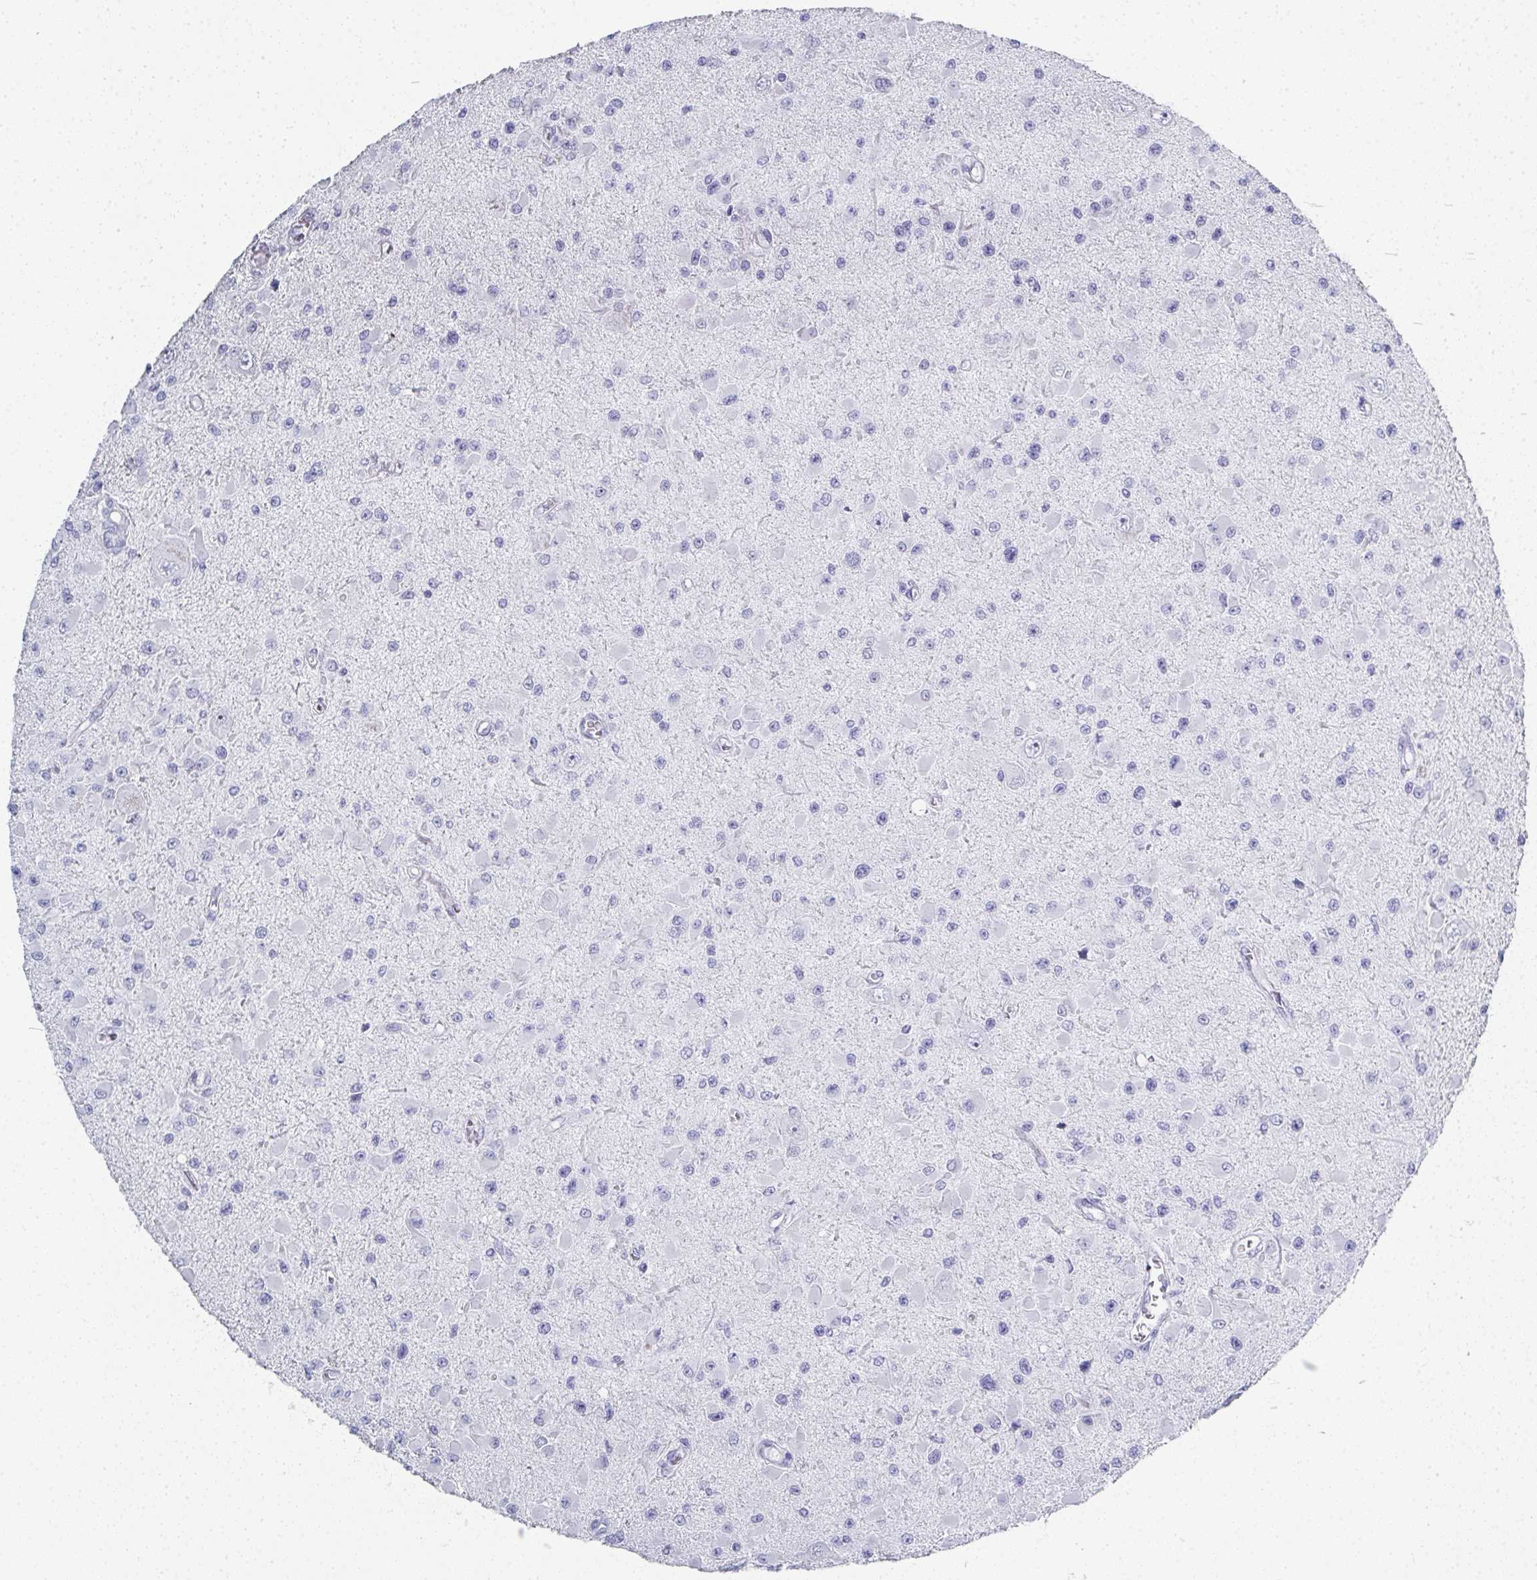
{"staining": {"intensity": "negative", "quantity": "none", "location": "none"}, "tissue": "glioma", "cell_type": "Tumor cells", "image_type": "cancer", "snomed": [{"axis": "morphology", "description": "Glioma, malignant, High grade"}, {"axis": "topography", "description": "Brain"}], "caption": "Micrograph shows no protein positivity in tumor cells of glioma tissue. The staining is performed using DAB (3,3'-diaminobenzidine) brown chromogen with nuclei counter-stained in using hematoxylin.", "gene": "SYCP1", "patient": {"sex": "male", "age": 54}}